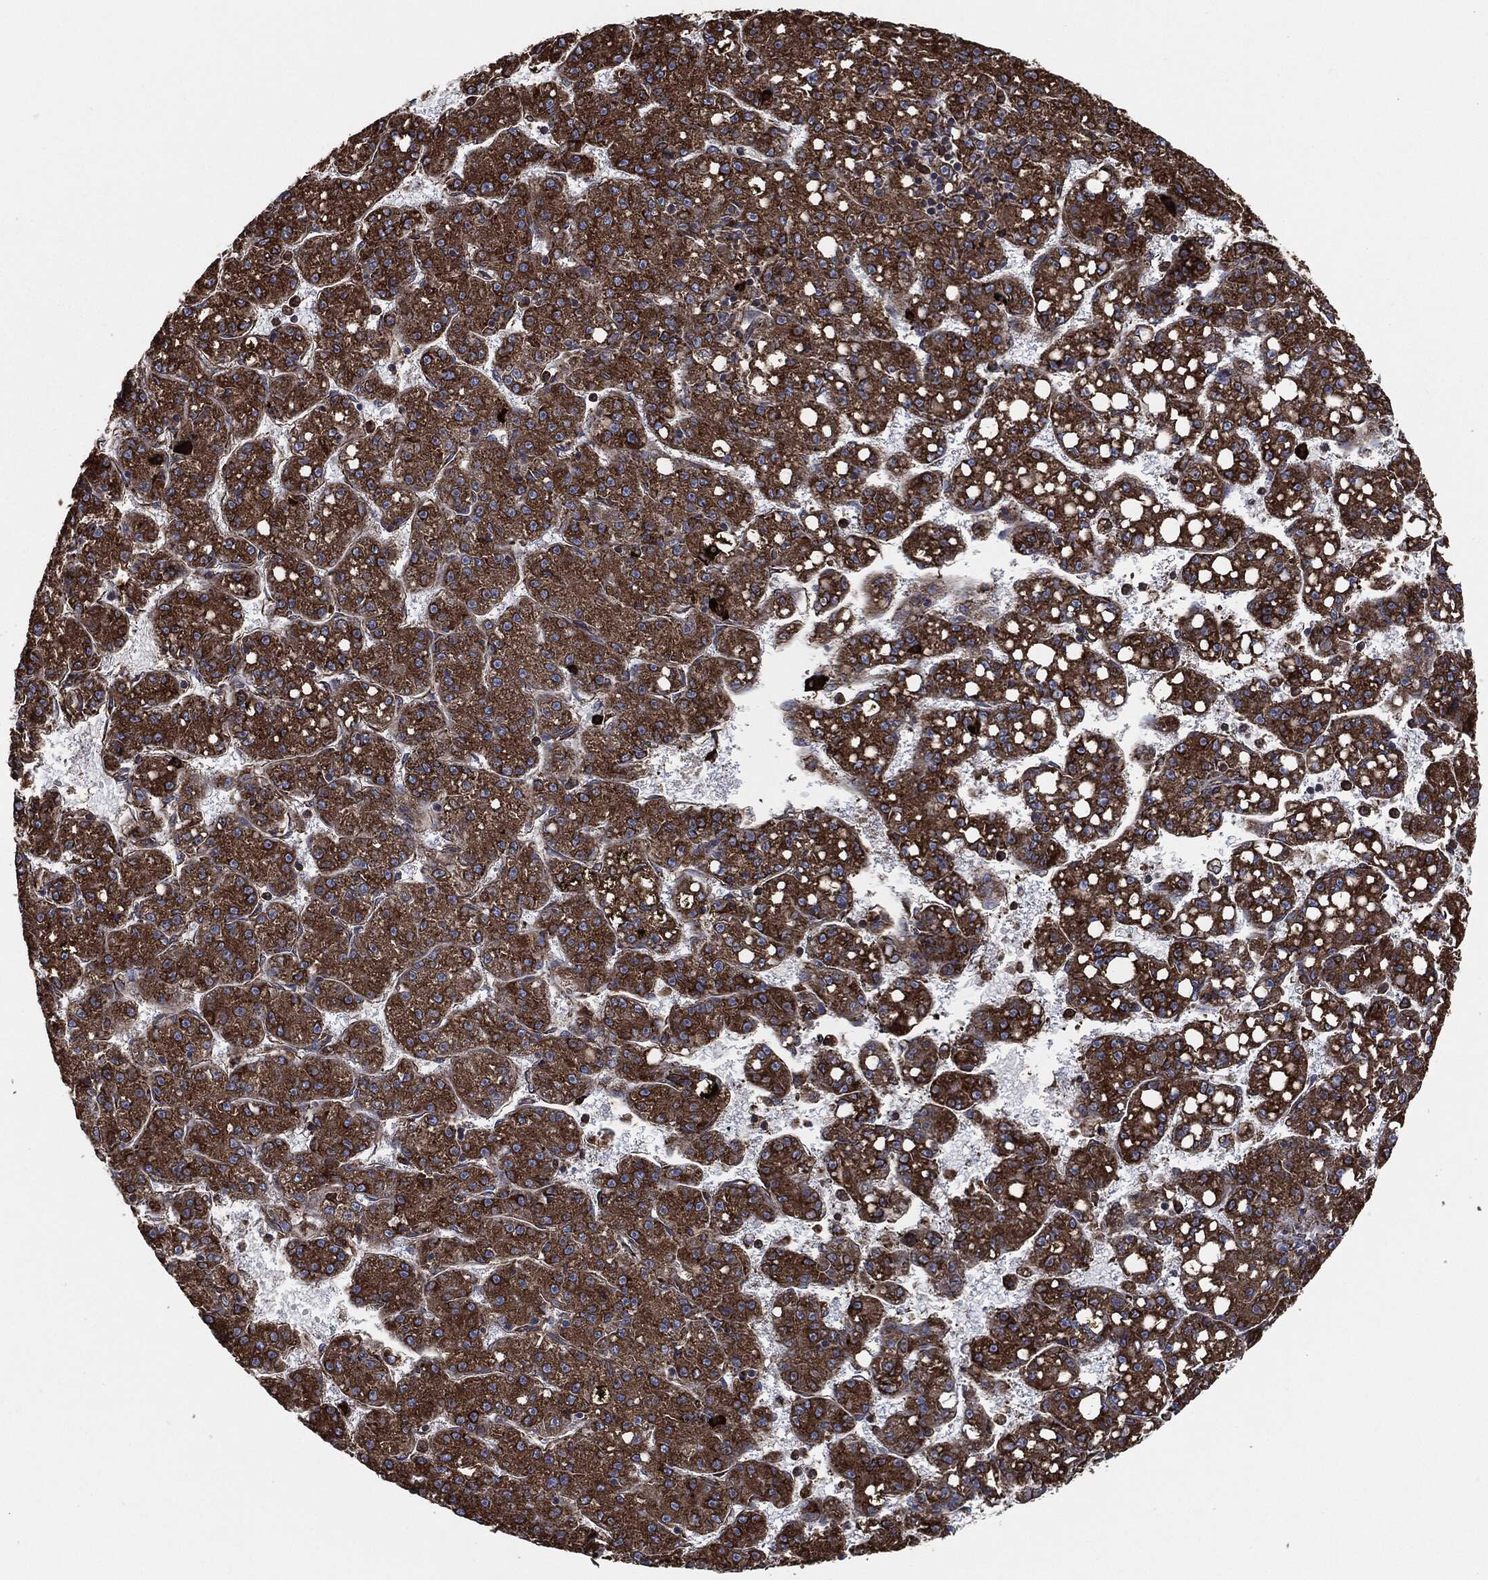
{"staining": {"intensity": "strong", "quantity": ">75%", "location": "cytoplasmic/membranous"}, "tissue": "liver cancer", "cell_type": "Tumor cells", "image_type": "cancer", "snomed": [{"axis": "morphology", "description": "Carcinoma, Hepatocellular, NOS"}, {"axis": "topography", "description": "Liver"}], "caption": "Strong cytoplasmic/membranous positivity is identified in about >75% of tumor cells in liver cancer.", "gene": "AMFR", "patient": {"sex": "female", "age": 65}}